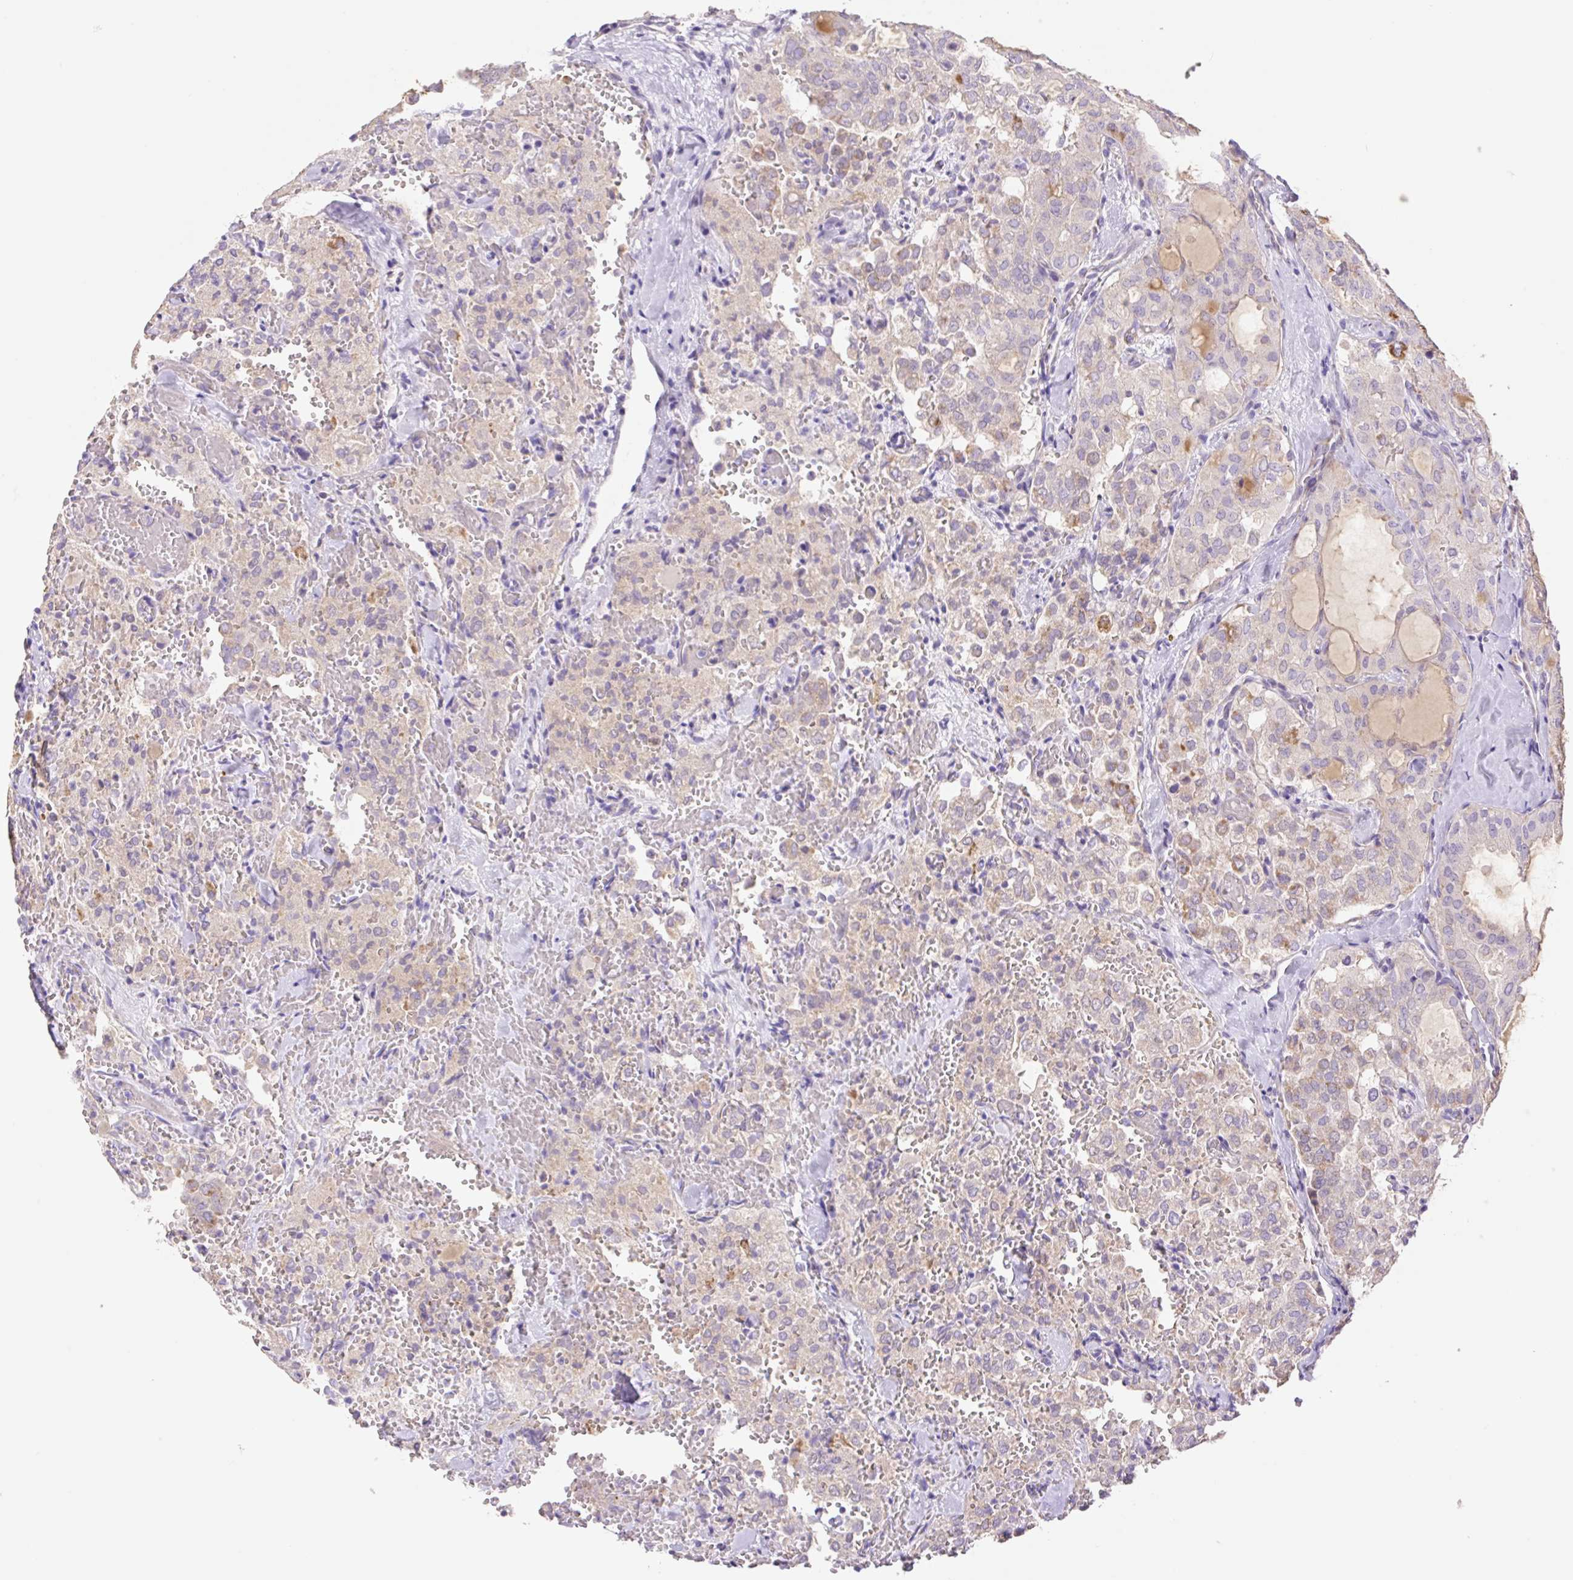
{"staining": {"intensity": "weak", "quantity": "<25%", "location": "cytoplasmic/membranous"}, "tissue": "thyroid cancer", "cell_type": "Tumor cells", "image_type": "cancer", "snomed": [{"axis": "morphology", "description": "Follicular adenoma carcinoma, NOS"}, {"axis": "topography", "description": "Thyroid gland"}], "caption": "This is a image of immunohistochemistry staining of follicular adenoma carcinoma (thyroid), which shows no positivity in tumor cells. (Stains: DAB (3,3'-diaminobenzidine) immunohistochemistry with hematoxylin counter stain, Microscopy: brightfield microscopy at high magnification).", "gene": "COPZ2", "patient": {"sex": "male", "age": 75}}